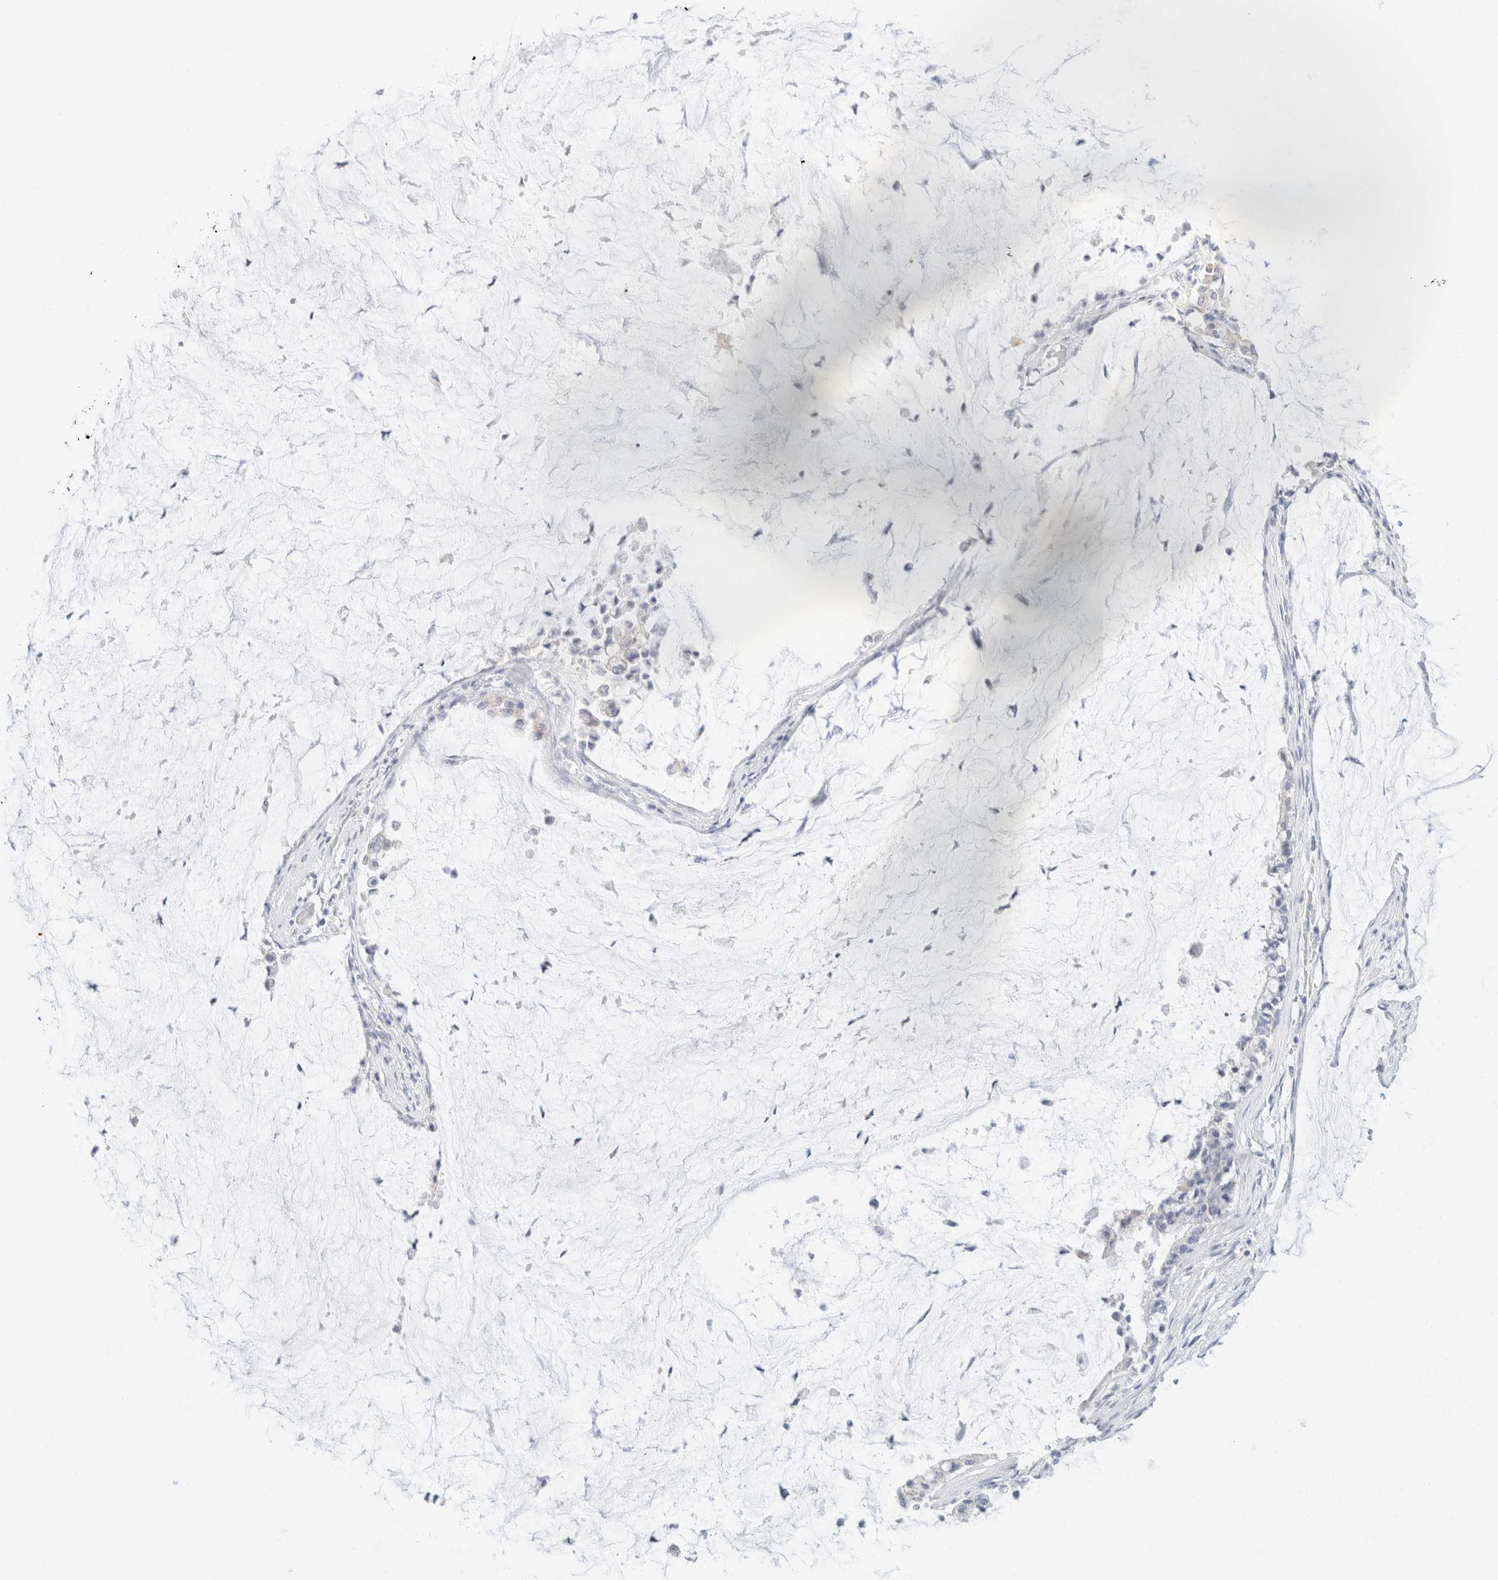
{"staining": {"intensity": "negative", "quantity": "none", "location": "none"}, "tissue": "pancreatic cancer", "cell_type": "Tumor cells", "image_type": "cancer", "snomed": [{"axis": "morphology", "description": "Adenocarcinoma, NOS"}, {"axis": "topography", "description": "Pancreas"}], "caption": "Tumor cells are negative for brown protein staining in pancreatic cancer (adenocarcinoma).", "gene": "KRT20", "patient": {"sex": "male", "age": 41}}